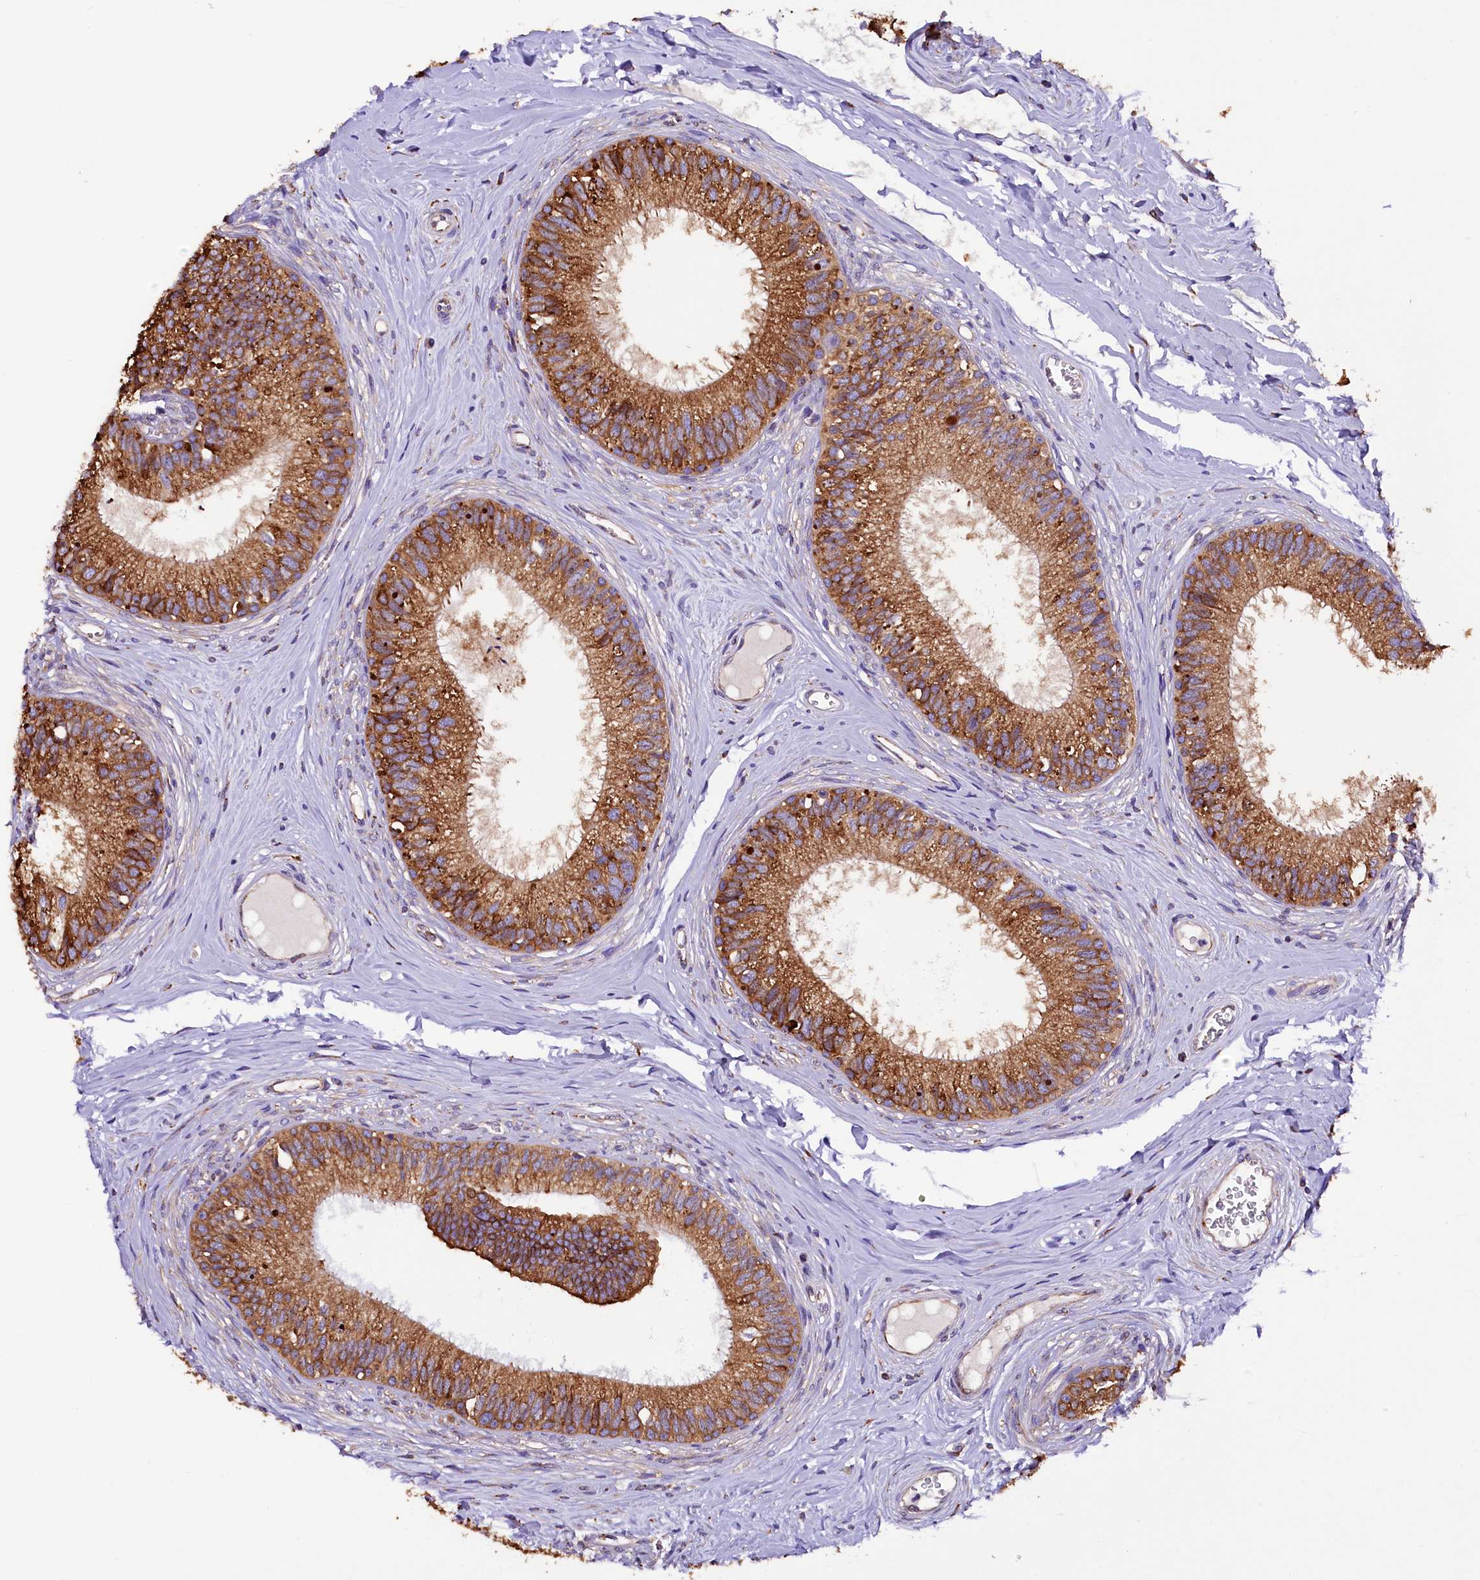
{"staining": {"intensity": "moderate", "quantity": ">75%", "location": "cytoplasmic/membranous"}, "tissue": "epididymis", "cell_type": "Glandular cells", "image_type": "normal", "snomed": [{"axis": "morphology", "description": "Normal tissue, NOS"}, {"axis": "topography", "description": "Epididymis"}], "caption": "Protein expression analysis of benign epididymis shows moderate cytoplasmic/membranous staining in about >75% of glandular cells.", "gene": "CAPS2", "patient": {"sex": "male", "age": 33}}